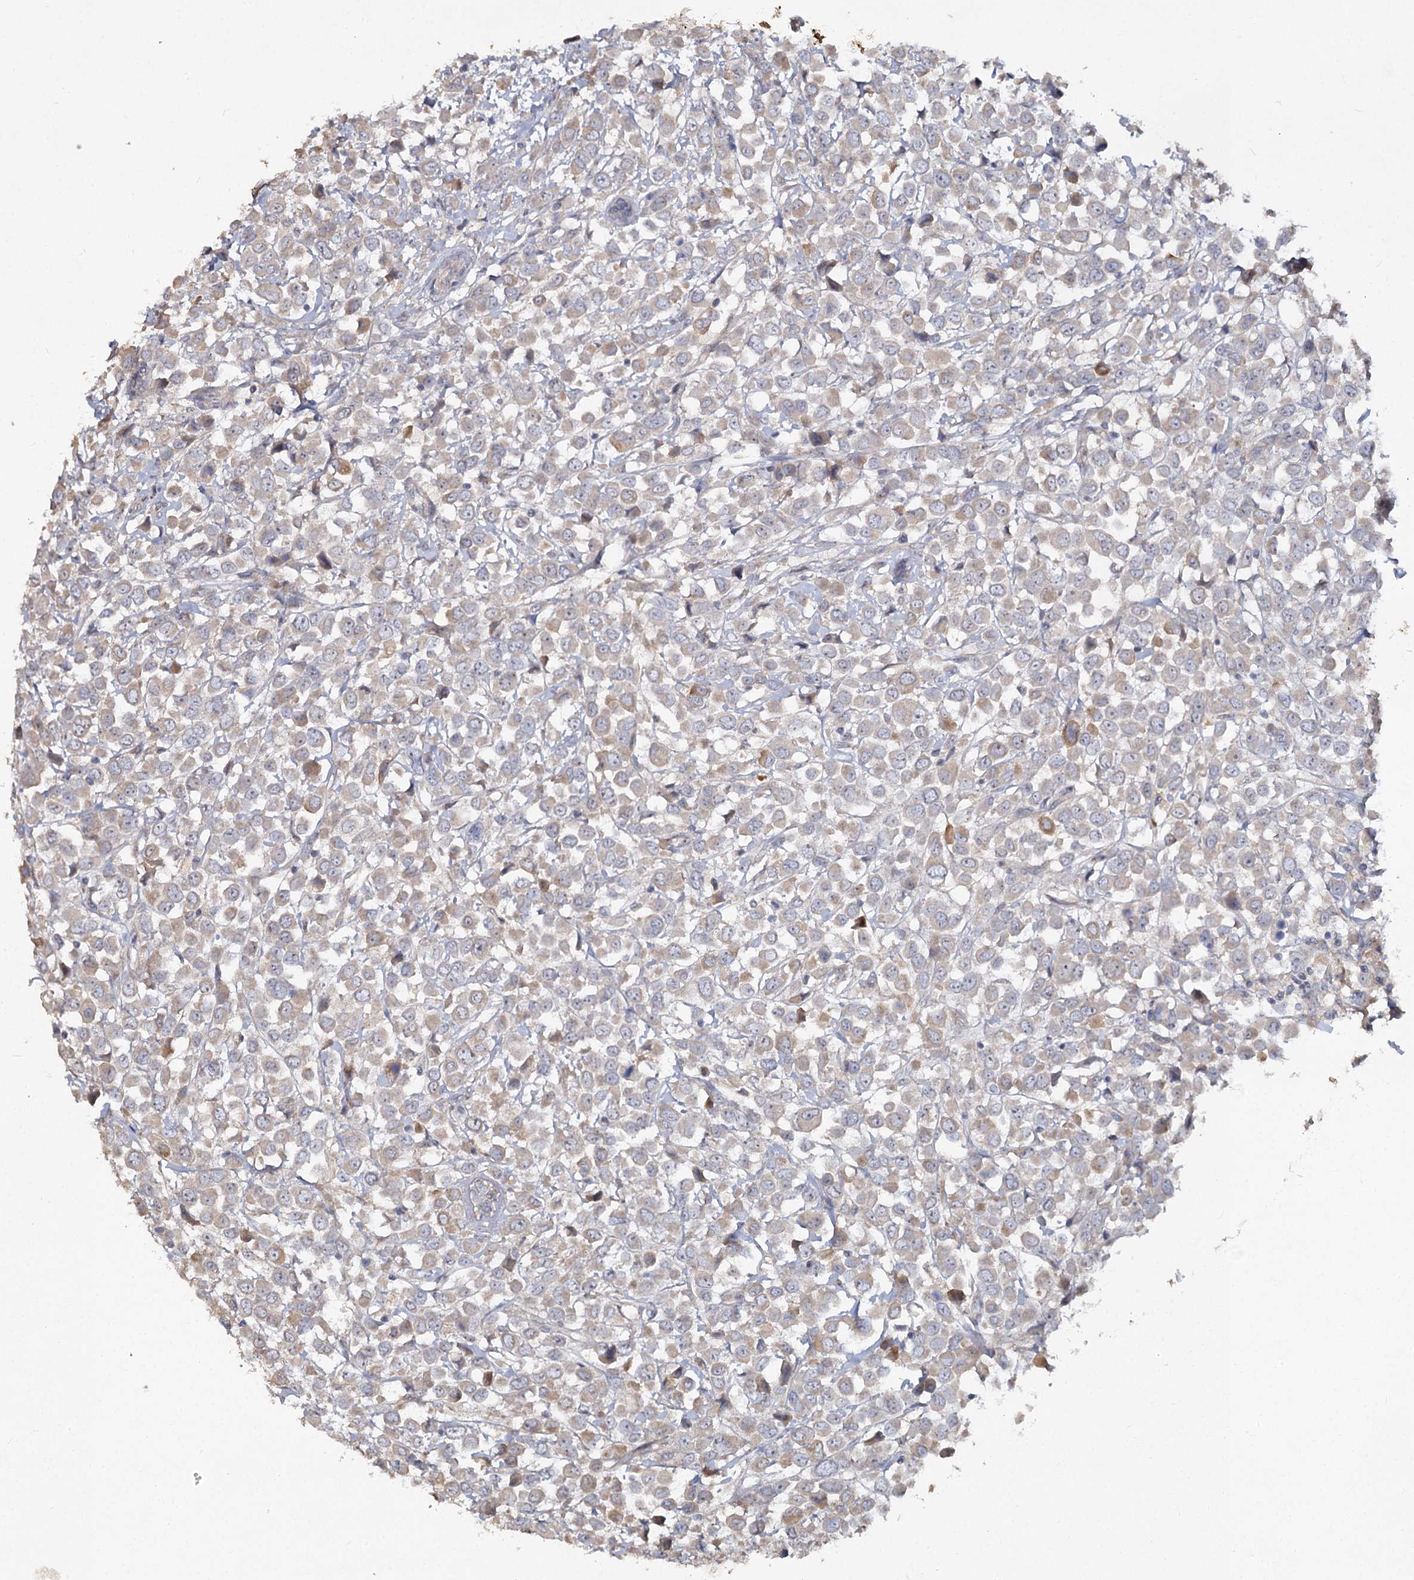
{"staining": {"intensity": "weak", "quantity": "<25%", "location": "cytoplasmic/membranous"}, "tissue": "breast cancer", "cell_type": "Tumor cells", "image_type": "cancer", "snomed": [{"axis": "morphology", "description": "Duct carcinoma"}, {"axis": "topography", "description": "Breast"}], "caption": "This is an immunohistochemistry (IHC) micrograph of breast cancer. There is no staining in tumor cells.", "gene": "ANGPTL5", "patient": {"sex": "female", "age": 61}}